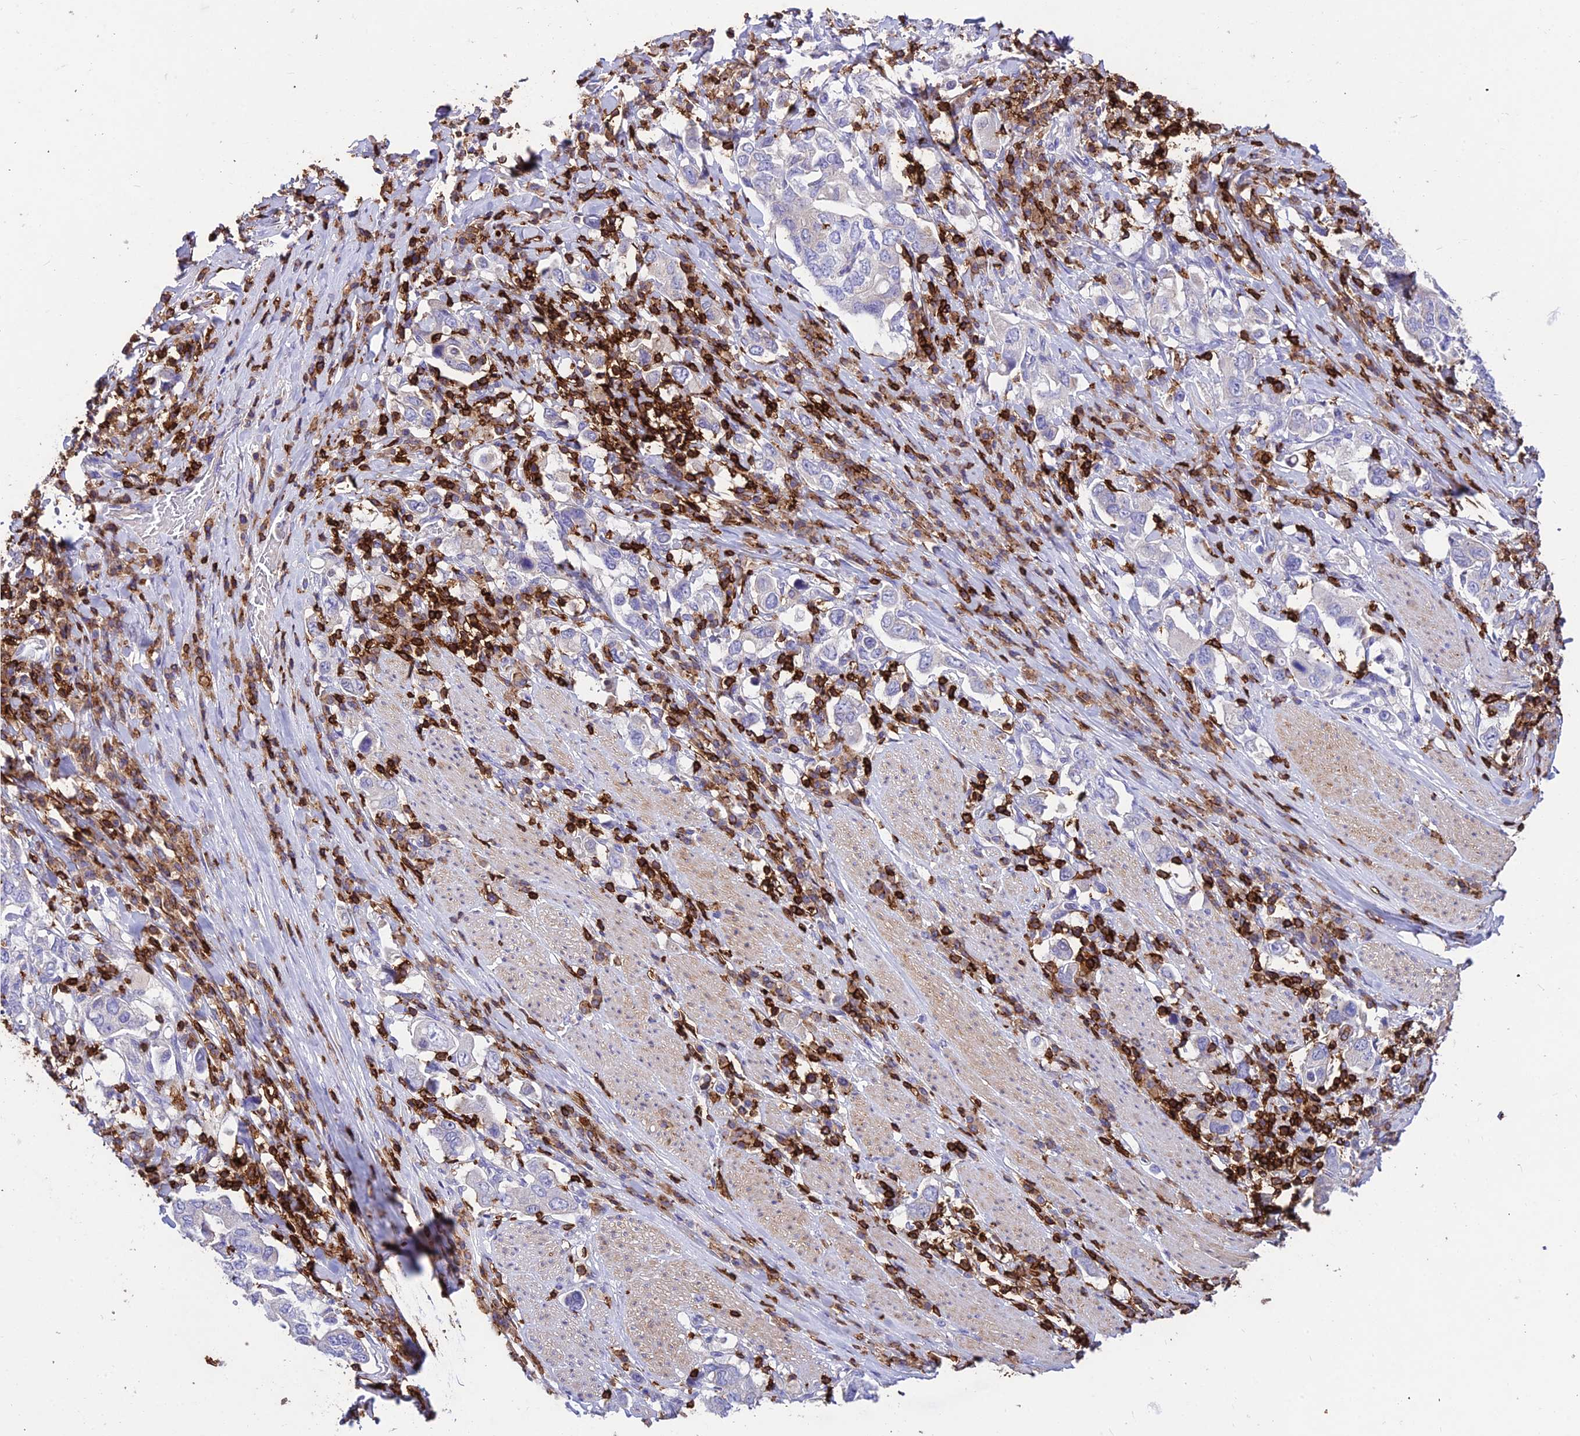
{"staining": {"intensity": "negative", "quantity": "none", "location": "none"}, "tissue": "stomach cancer", "cell_type": "Tumor cells", "image_type": "cancer", "snomed": [{"axis": "morphology", "description": "Adenocarcinoma, NOS"}, {"axis": "topography", "description": "Stomach, upper"}, {"axis": "topography", "description": "Stomach"}], "caption": "A micrograph of stomach cancer stained for a protein exhibits no brown staining in tumor cells.", "gene": "PTPRCAP", "patient": {"sex": "male", "age": 62}}